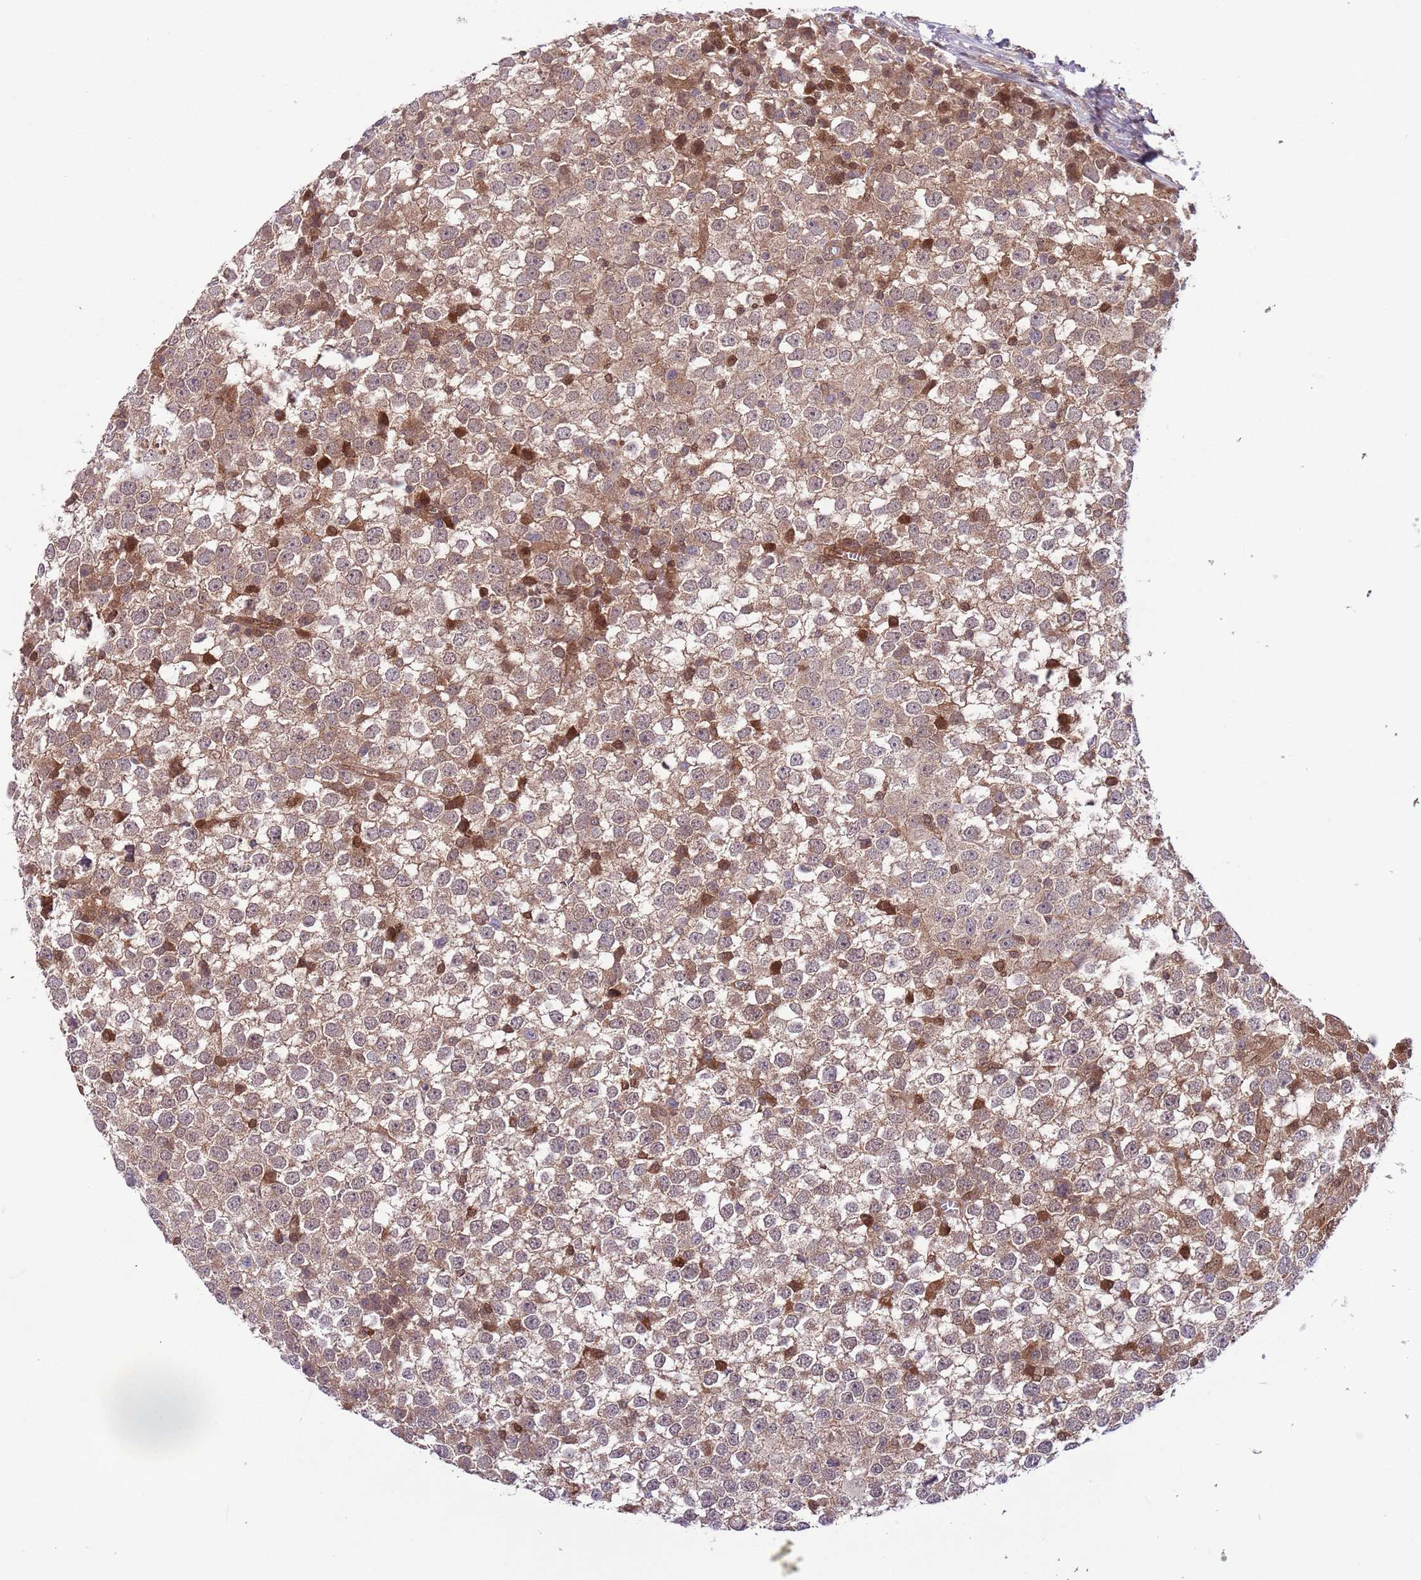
{"staining": {"intensity": "moderate", "quantity": "25%-75%", "location": "cytoplasmic/membranous"}, "tissue": "testis cancer", "cell_type": "Tumor cells", "image_type": "cancer", "snomed": [{"axis": "morphology", "description": "Seminoma, NOS"}, {"axis": "topography", "description": "Testis"}], "caption": "A high-resolution image shows IHC staining of testis cancer, which demonstrates moderate cytoplasmic/membranous expression in about 25%-75% of tumor cells.", "gene": "HDHD2", "patient": {"sex": "male", "age": 65}}